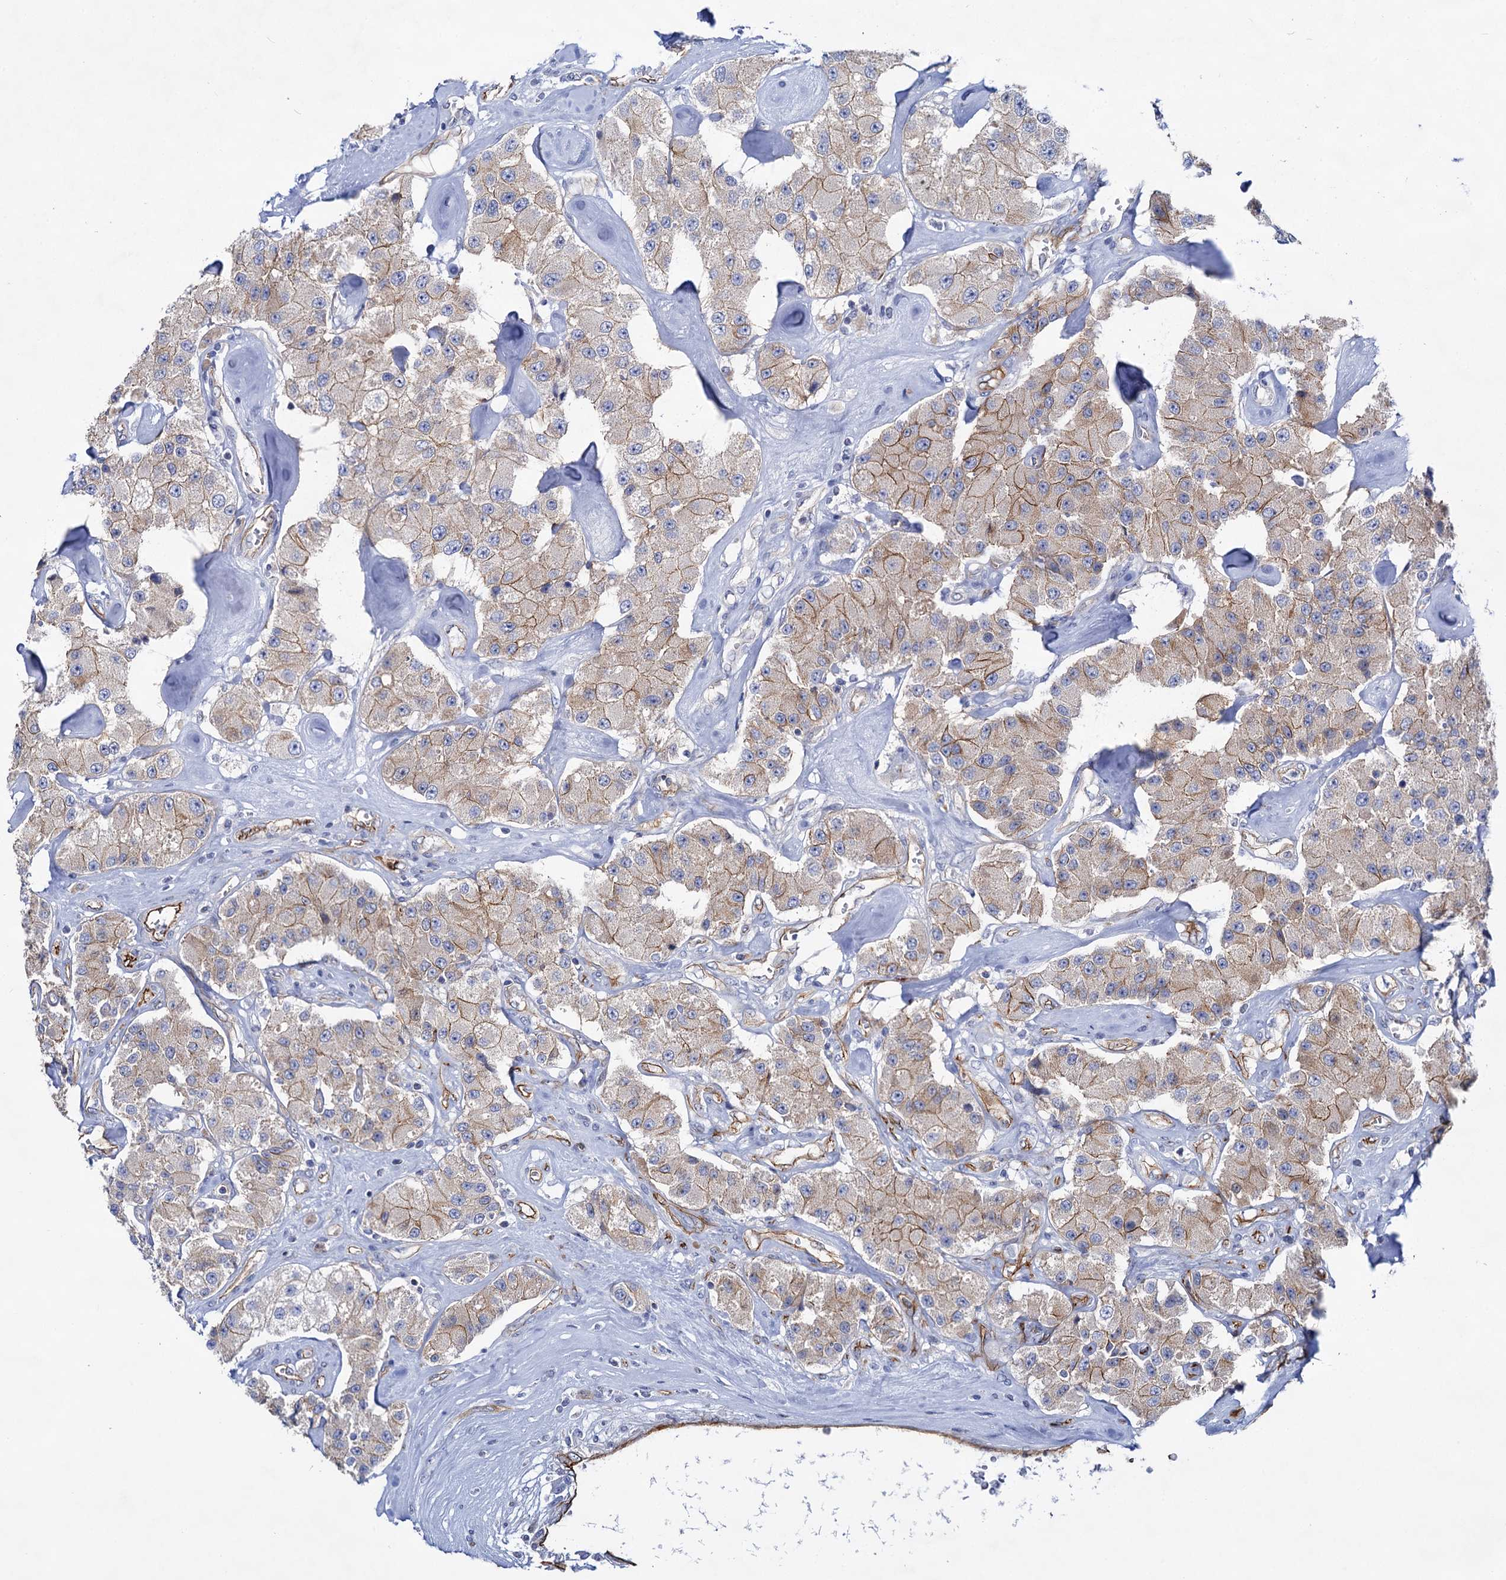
{"staining": {"intensity": "moderate", "quantity": "25%-75%", "location": "cytoplasmic/membranous"}, "tissue": "carcinoid", "cell_type": "Tumor cells", "image_type": "cancer", "snomed": [{"axis": "morphology", "description": "Carcinoid, malignant, NOS"}, {"axis": "topography", "description": "Pancreas"}], "caption": "Malignant carcinoid was stained to show a protein in brown. There is medium levels of moderate cytoplasmic/membranous expression in about 25%-75% of tumor cells.", "gene": "ABLIM1", "patient": {"sex": "male", "age": 41}}